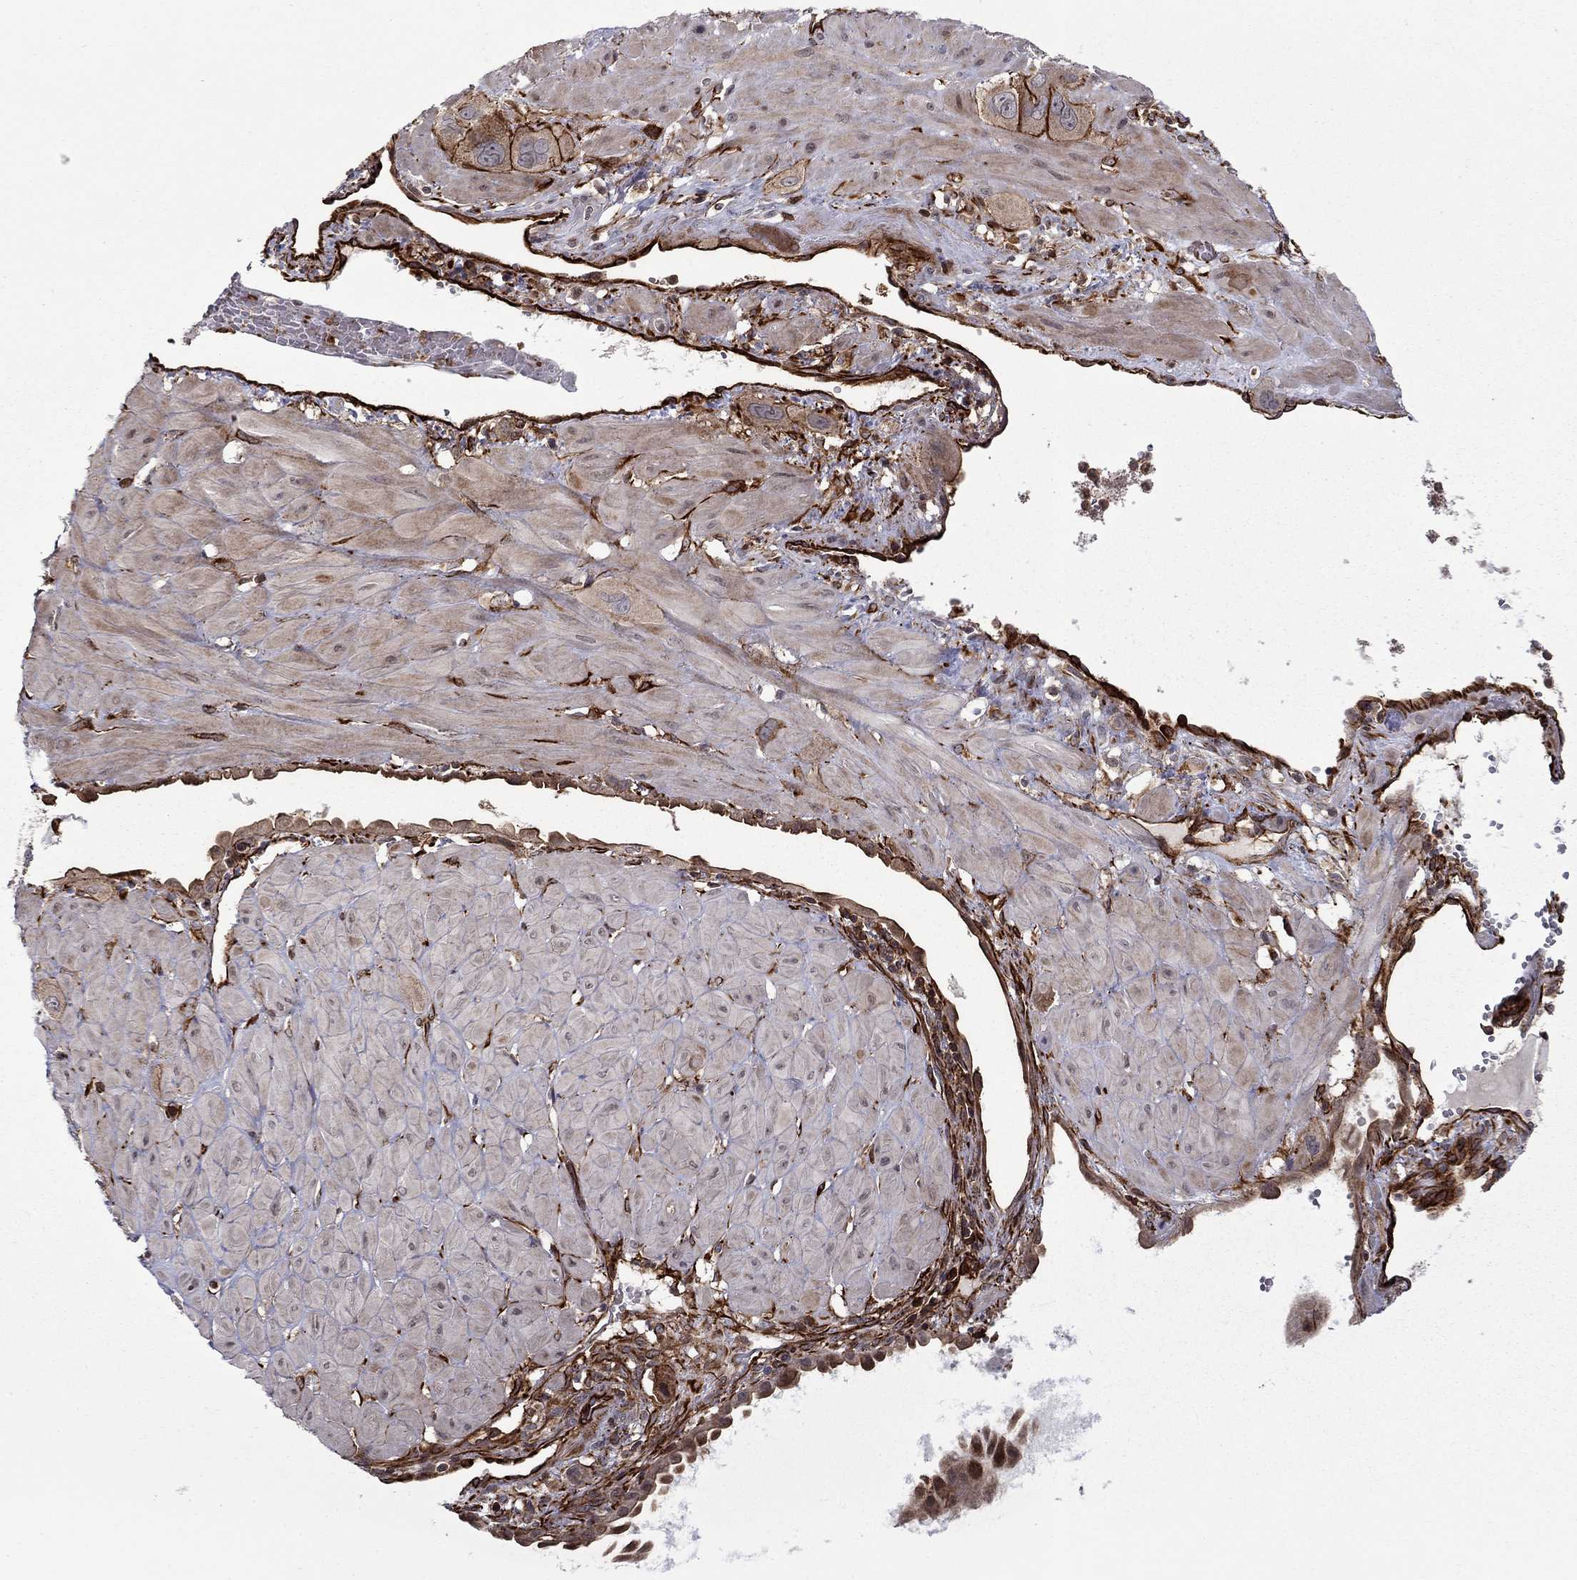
{"staining": {"intensity": "negative", "quantity": "none", "location": "none"}, "tissue": "cervical cancer", "cell_type": "Tumor cells", "image_type": "cancer", "snomed": [{"axis": "morphology", "description": "Squamous cell carcinoma, NOS"}, {"axis": "topography", "description": "Cervix"}], "caption": "Human cervical squamous cell carcinoma stained for a protein using IHC exhibits no expression in tumor cells.", "gene": "ADM", "patient": {"sex": "female", "age": 34}}